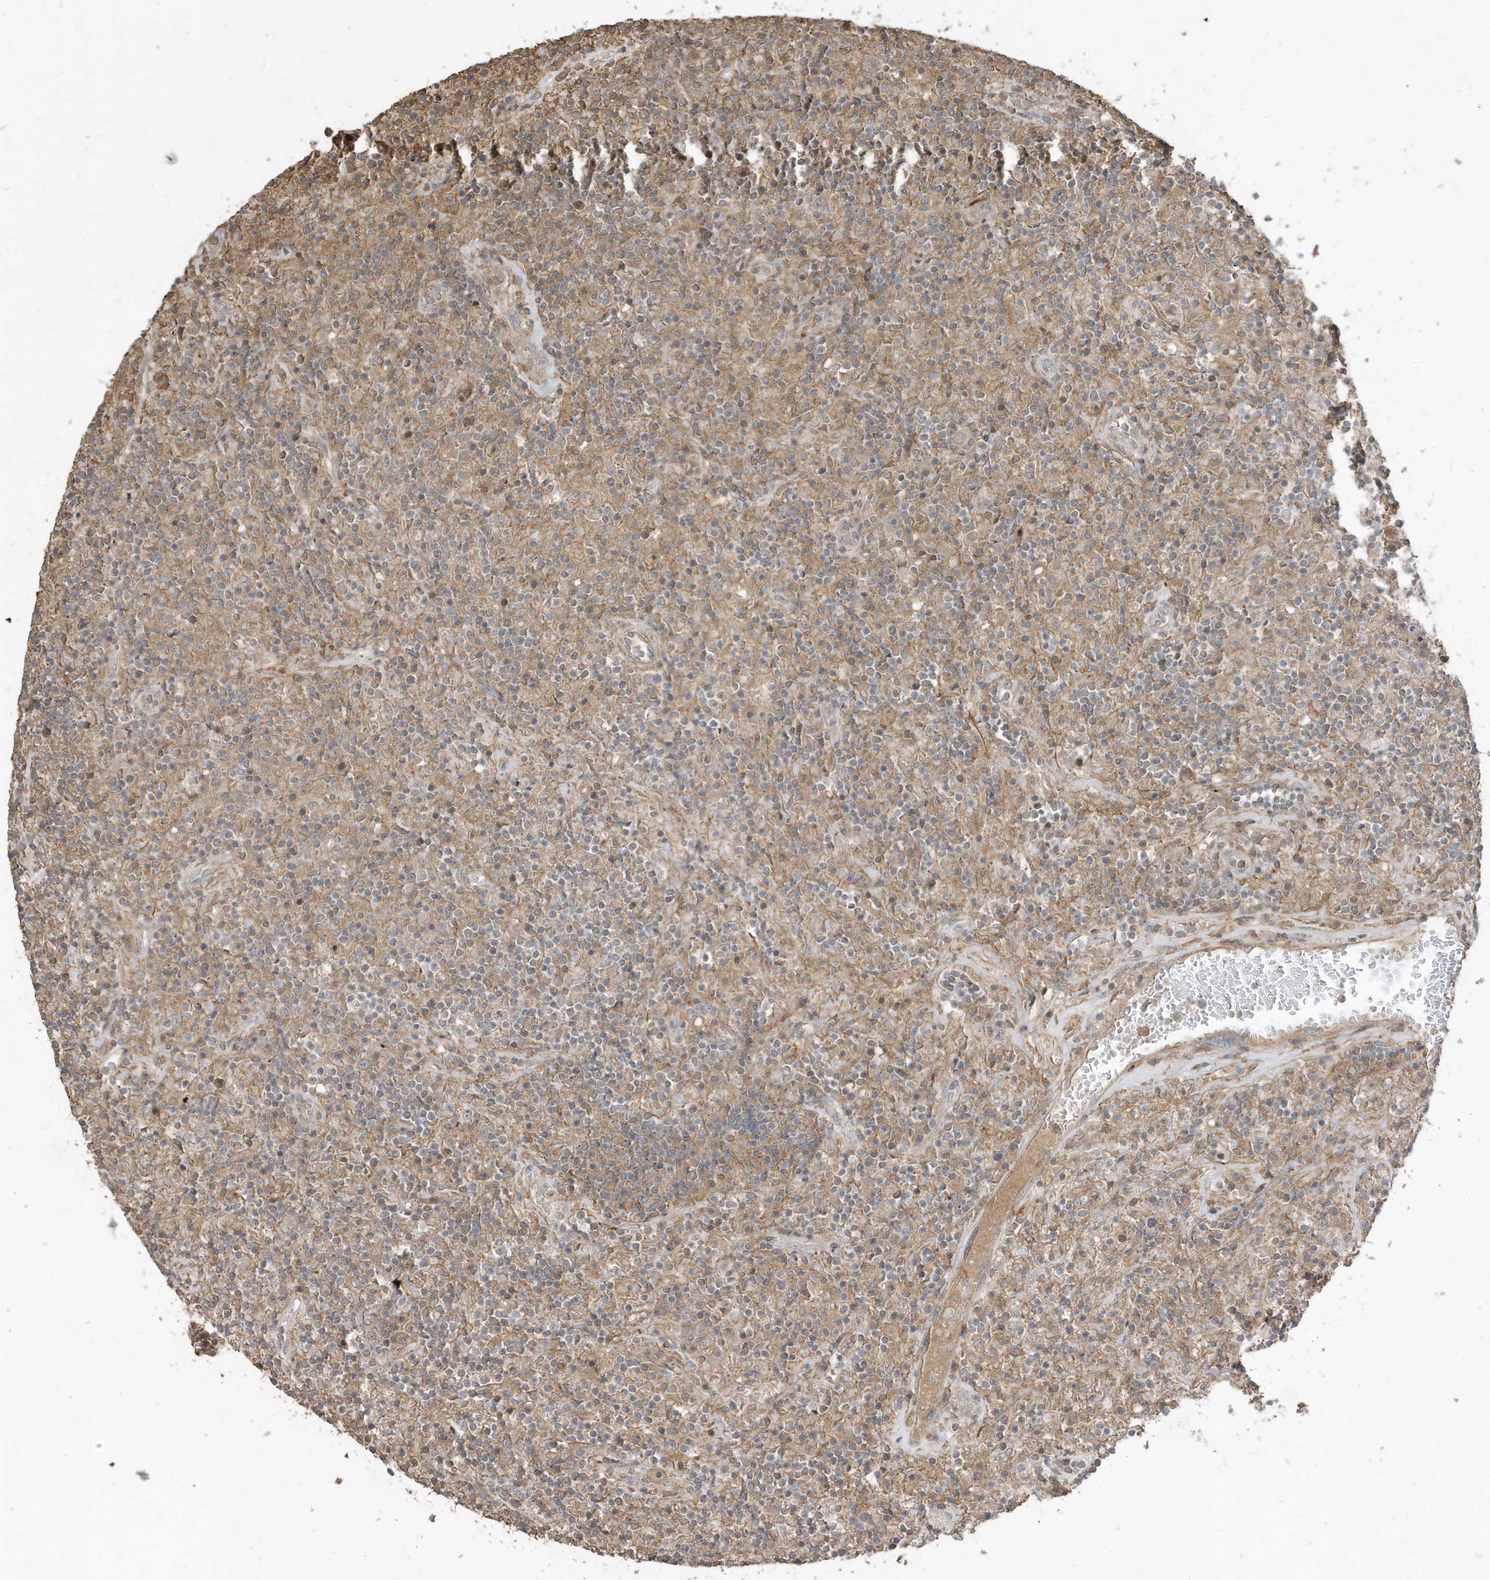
{"staining": {"intensity": "negative", "quantity": "none", "location": "none"}, "tissue": "lymphoma", "cell_type": "Tumor cells", "image_type": "cancer", "snomed": [{"axis": "morphology", "description": "Hodgkin's disease, NOS"}, {"axis": "topography", "description": "Lymph node"}], "caption": "Immunohistochemistry (IHC) image of human lymphoma stained for a protein (brown), which exhibits no positivity in tumor cells.", "gene": "PRRT3", "patient": {"sex": "male", "age": 70}}